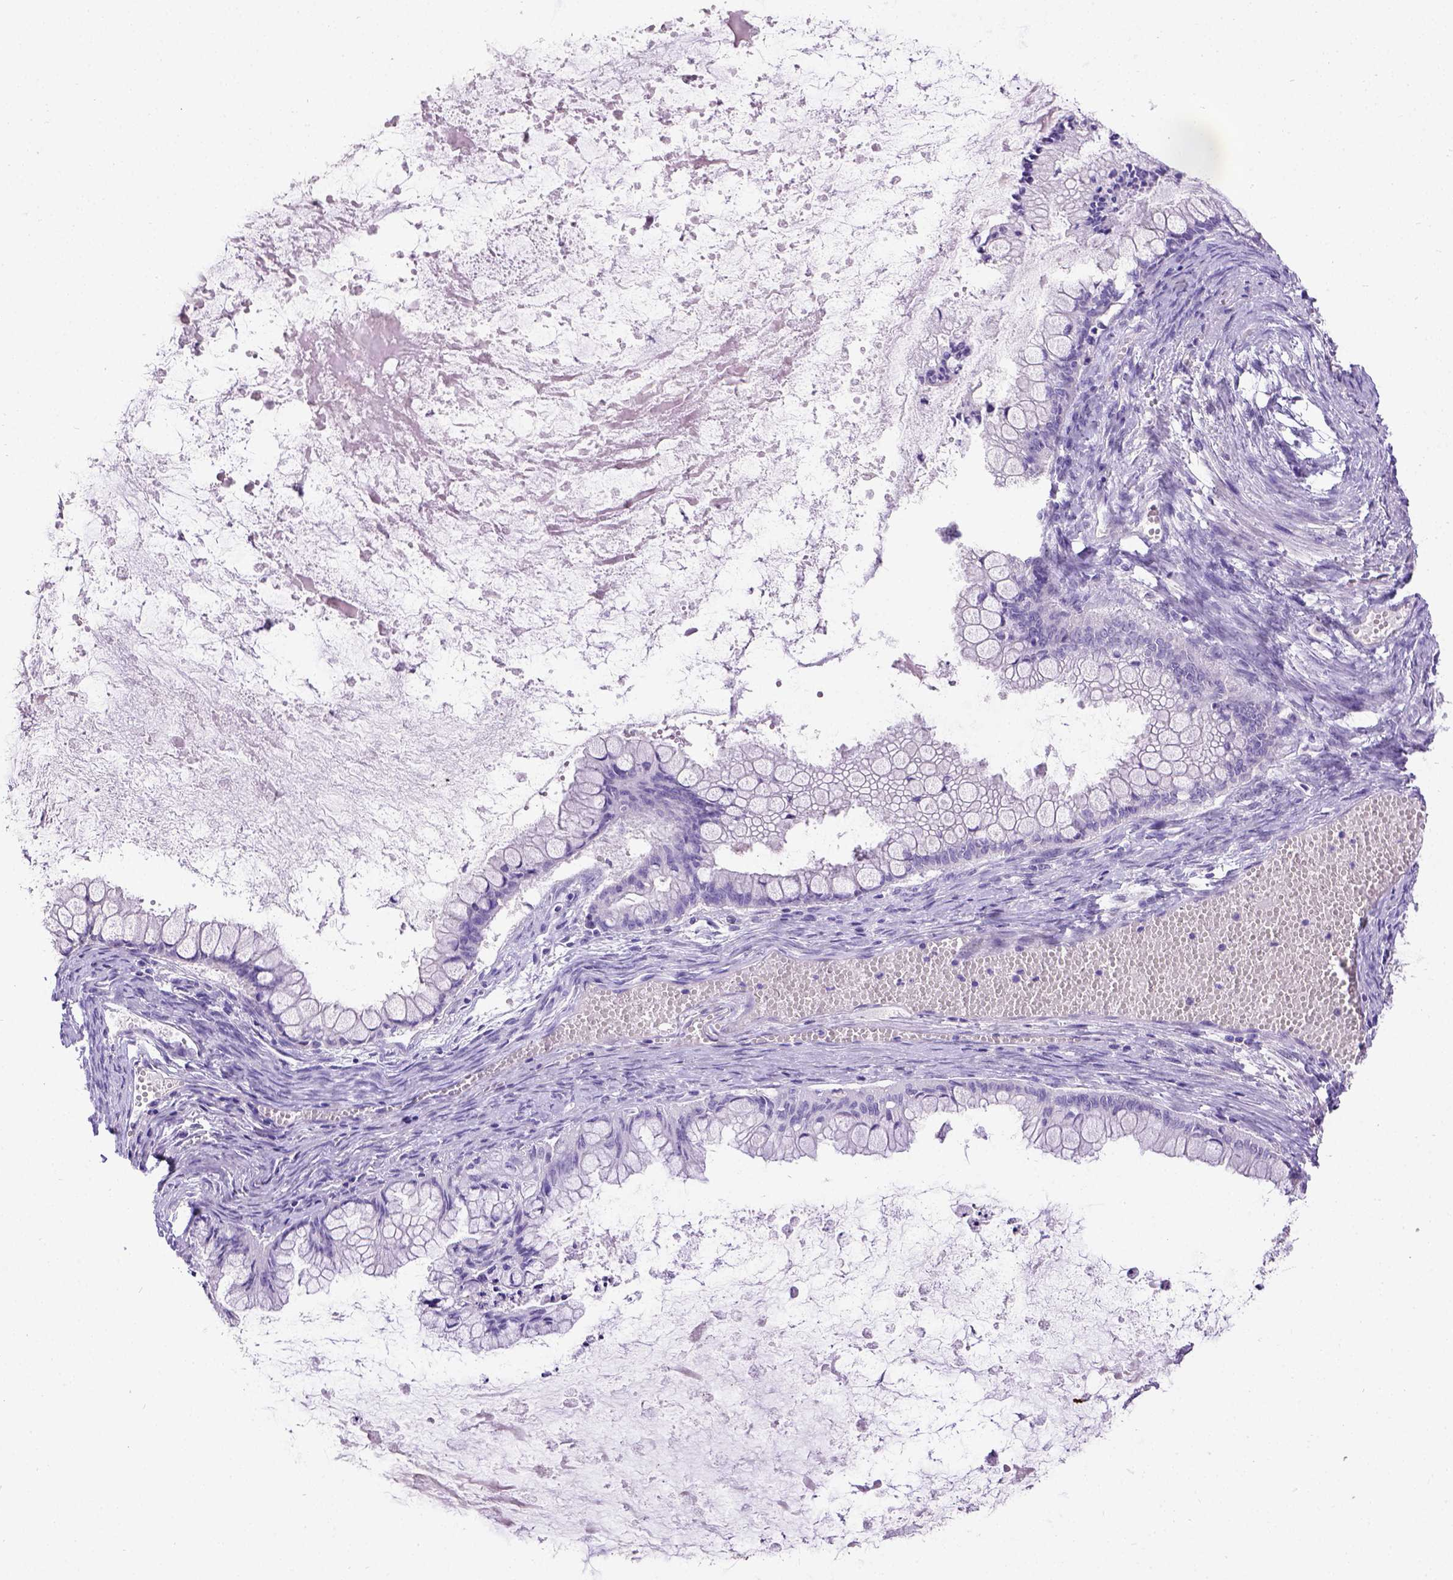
{"staining": {"intensity": "negative", "quantity": "none", "location": "none"}, "tissue": "ovarian cancer", "cell_type": "Tumor cells", "image_type": "cancer", "snomed": [{"axis": "morphology", "description": "Cystadenocarcinoma, mucinous, NOS"}, {"axis": "topography", "description": "Ovary"}], "caption": "The IHC histopathology image has no significant positivity in tumor cells of mucinous cystadenocarcinoma (ovarian) tissue.", "gene": "ESR1", "patient": {"sex": "female", "age": 67}}